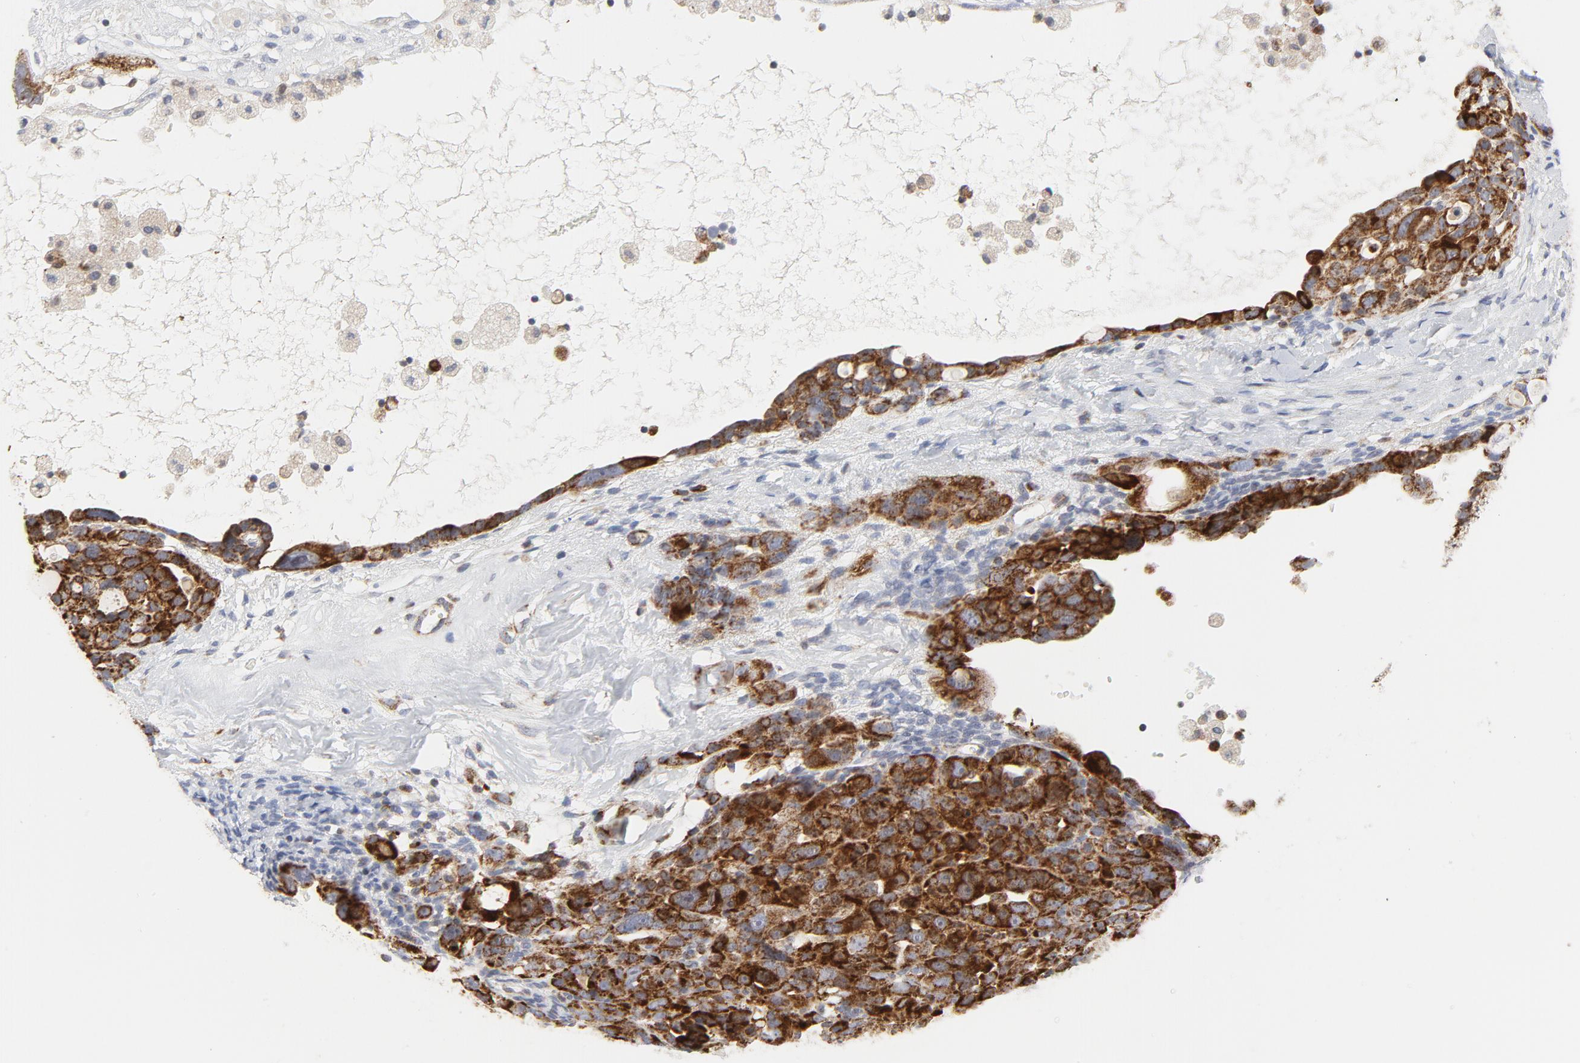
{"staining": {"intensity": "strong", "quantity": ">75%", "location": "cytoplasmic/membranous"}, "tissue": "ovarian cancer", "cell_type": "Tumor cells", "image_type": "cancer", "snomed": [{"axis": "morphology", "description": "Cystadenocarcinoma, serous, NOS"}, {"axis": "topography", "description": "Ovary"}], "caption": "Immunohistochemistry (IHC) (DAB) staining of serous cystadenocarcinoma (ovarian) shows strong cytoplasmic/membranous protein expression in about >75% of tumor cells.", "gene": "CYCS", "patient": {"sex": "female", "age": 66}}